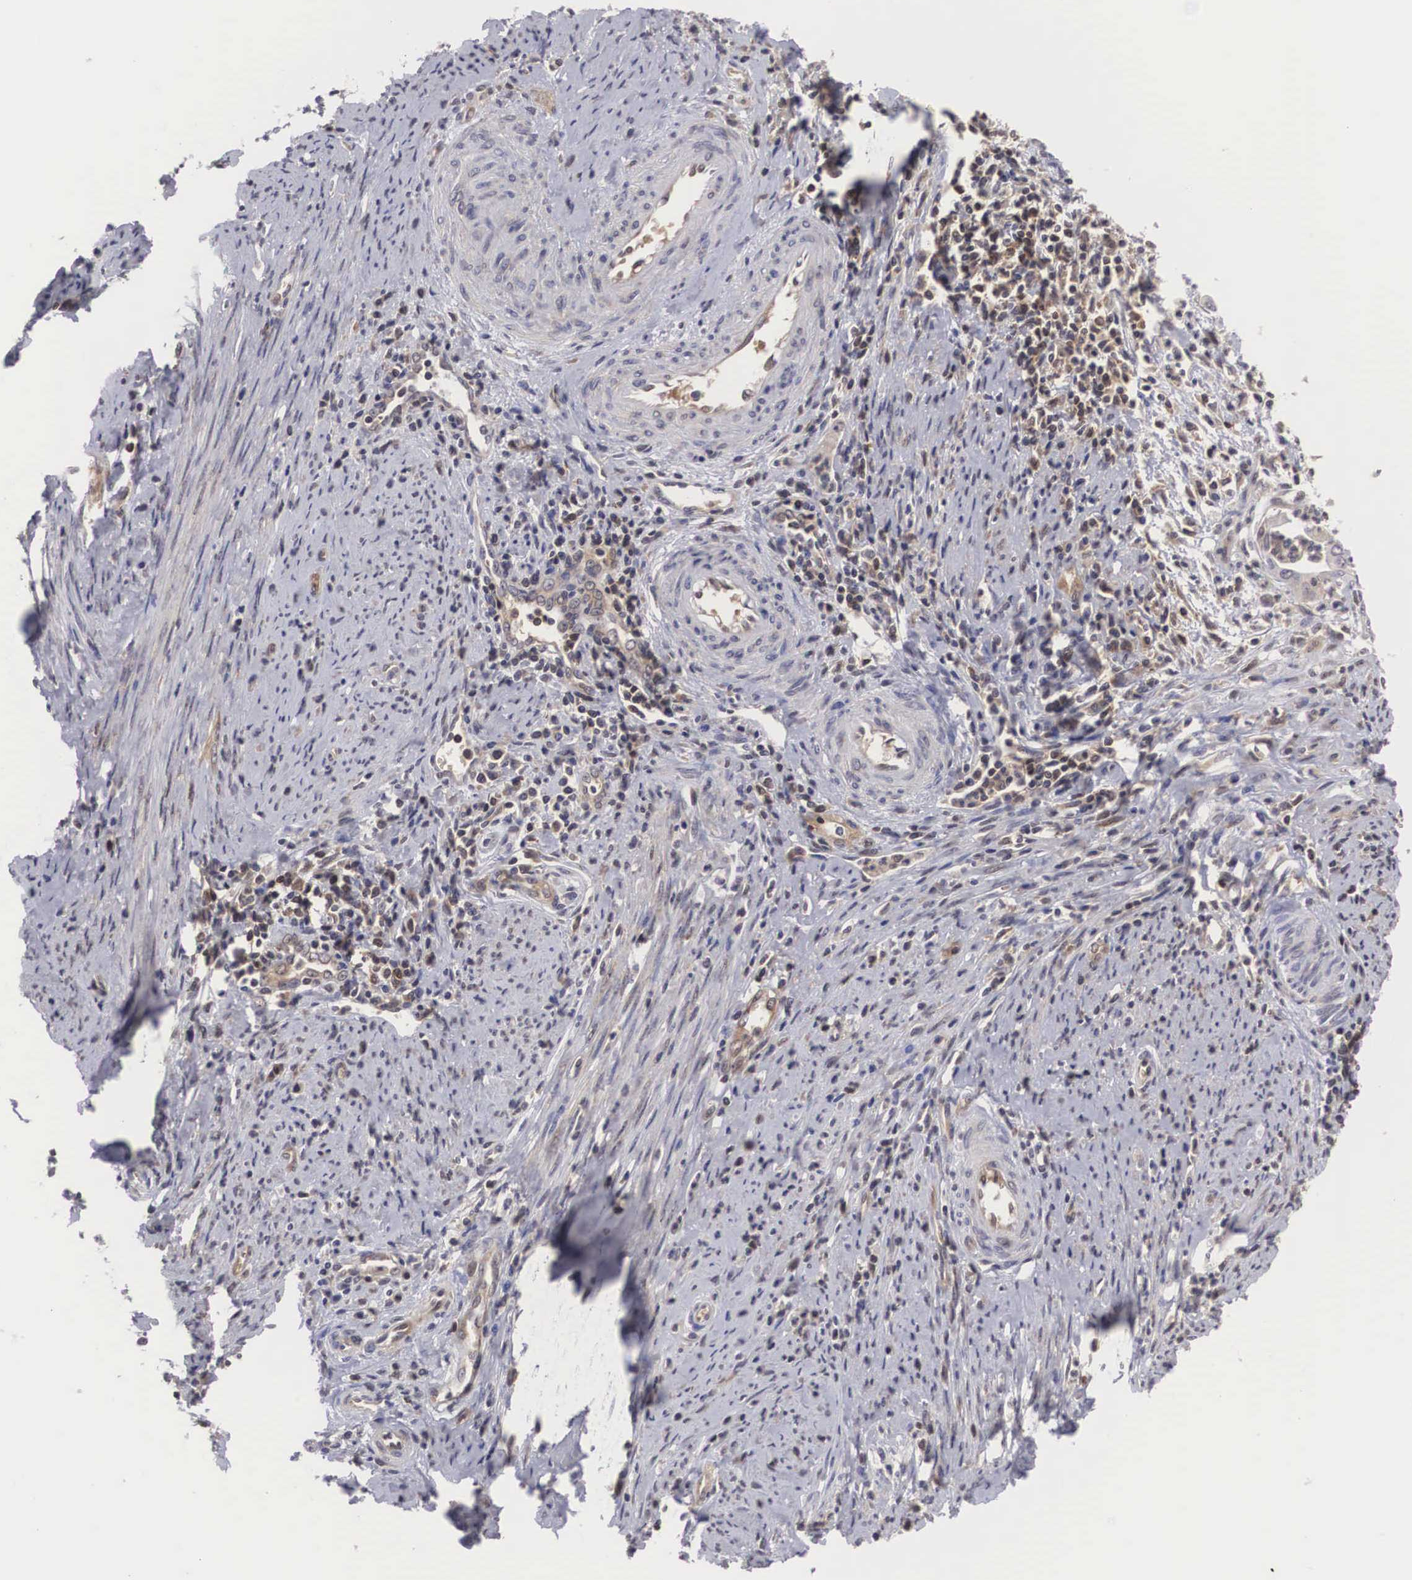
{"staining": {"intensity": "weak", "quantity": "25%-75%", "location": "cytoplasmic/membranous,nuclear"}, "tissue": "cervical cancer", "cell_type": "Tumor cells", "image_type": "cancer", "snomed": [{"axis": "morphology", "description": "Normal tissue, NOS"}, {"axis": "morphology", "description": "Adenocarcinoma, NOS"}, {"axis": "topography", "description": "Cervix"}], "caption": "Cervical adenocarcinoma stained with a brown dye exhibits weak cytoplasmic/membranous and nuclear positive expression in about 25%-75% of tumor cells.", "gene": "ADSL", "patient": {"sex": "female", "age": 34}}